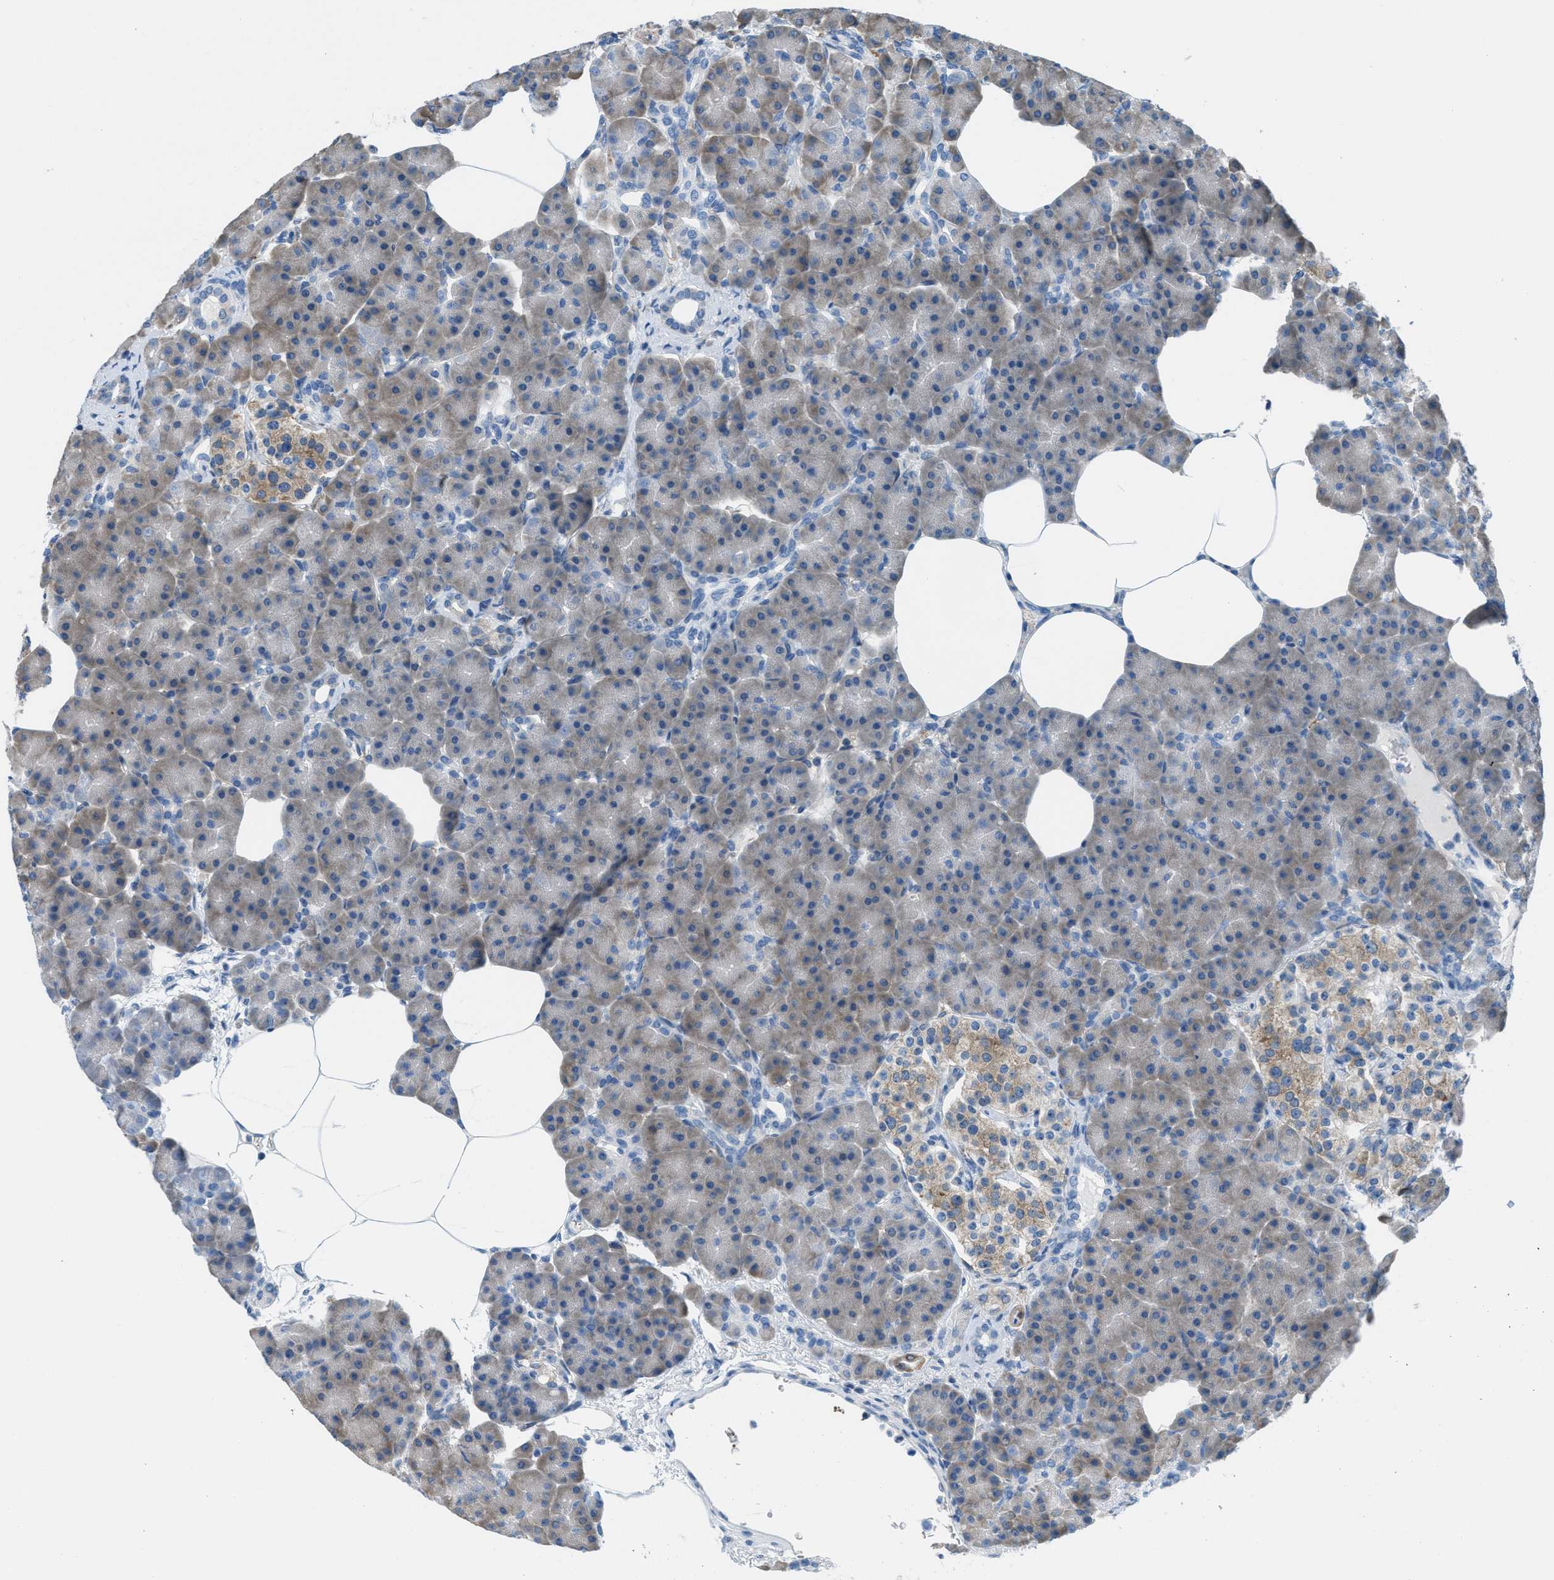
{"staining": {"intensity": "weak", "quantity": "25%-75%", "location": "cytoplasmic/membranous"}, "tissue": "pancreas", "cell_type": "Exocrine glandular cells", "image_type": "normal", "snomed": [{"axis": "morphology", "description": "Normal tissue, NOS"}, {"axis": "topography", "description": "Pancreas"}], "caption": "Human pancreas stained for a protein (brown) exhibits weak cytoplasmic/membranous positive expression in about 25%-75% of exocrine glandular cells.", "gene": "MAPRE2", "patient": {"sex": "female", "age": 70}}